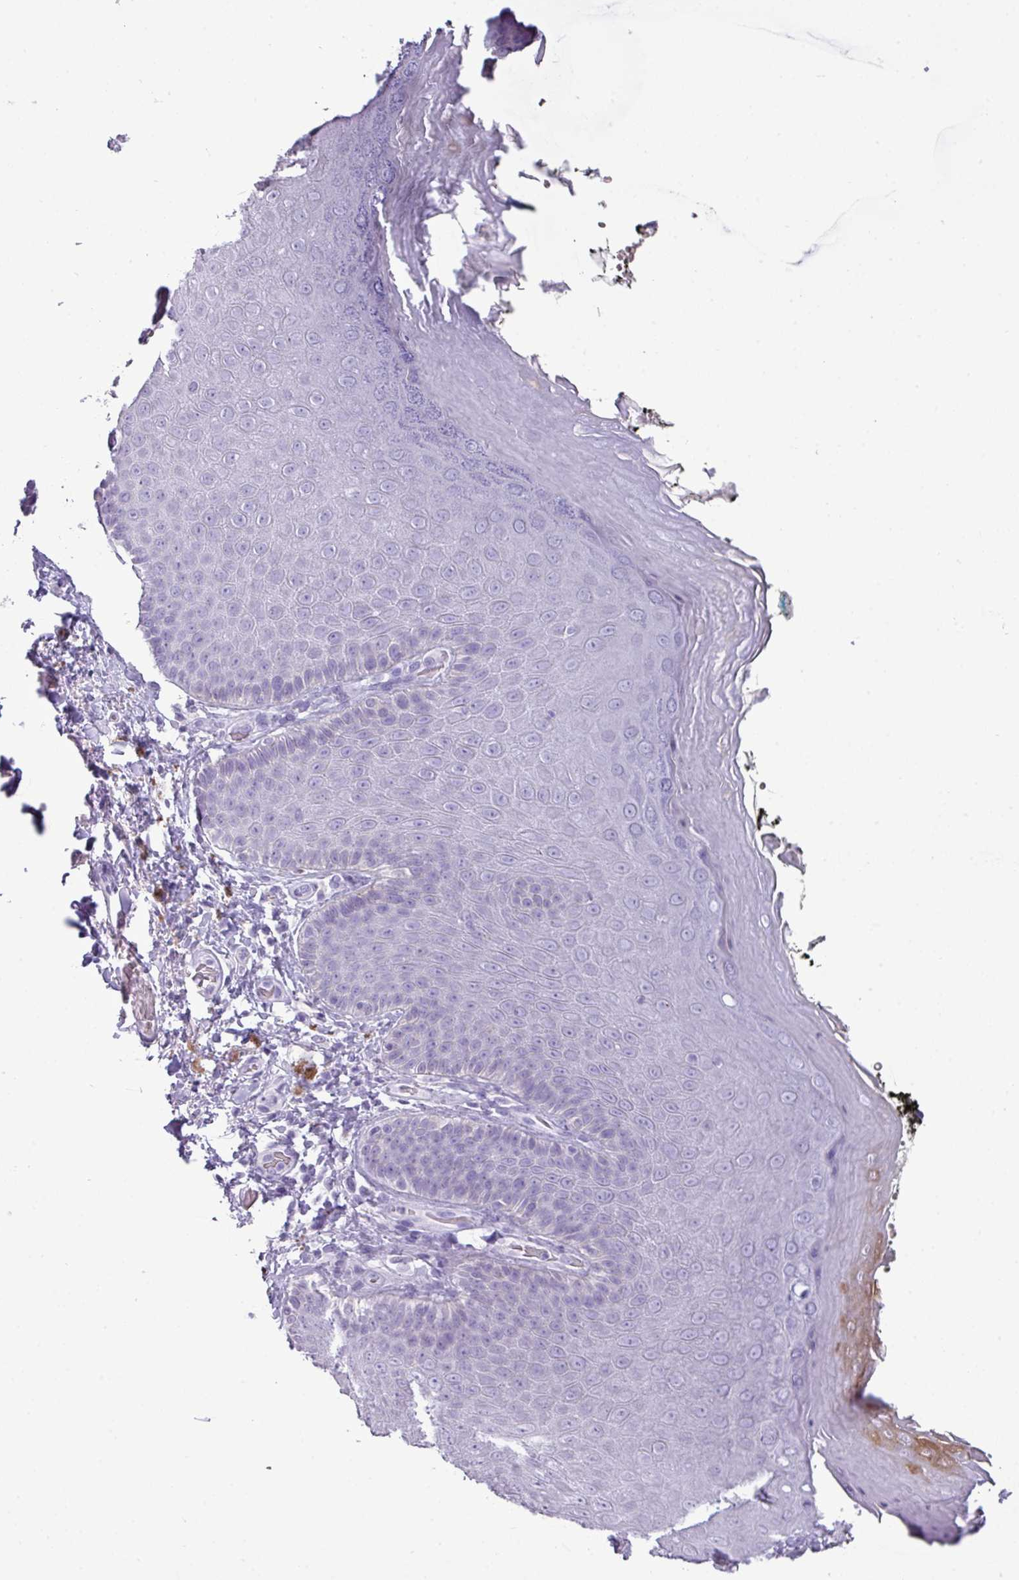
{"staining": {"intensity": "negative", "quantity": "none", "location": "none"}, "tissue": "skin", "cell_type": "Epidermal cells", "image_type": "normal", "snomed": [{"axis": "morphology", "description": "Normal tissue, NOS"}, {"axis": "topography", "description": "Anal"}, {"axis": "topography", "description": "Peripheral nerve tissue"}], "caption": "This is an immunohistochemistry micrograph of unremarkable human skin. There is no expression in epidermal cells.", "gene": "TMEM91", "patient": {"sex": "male", "age": 53}}